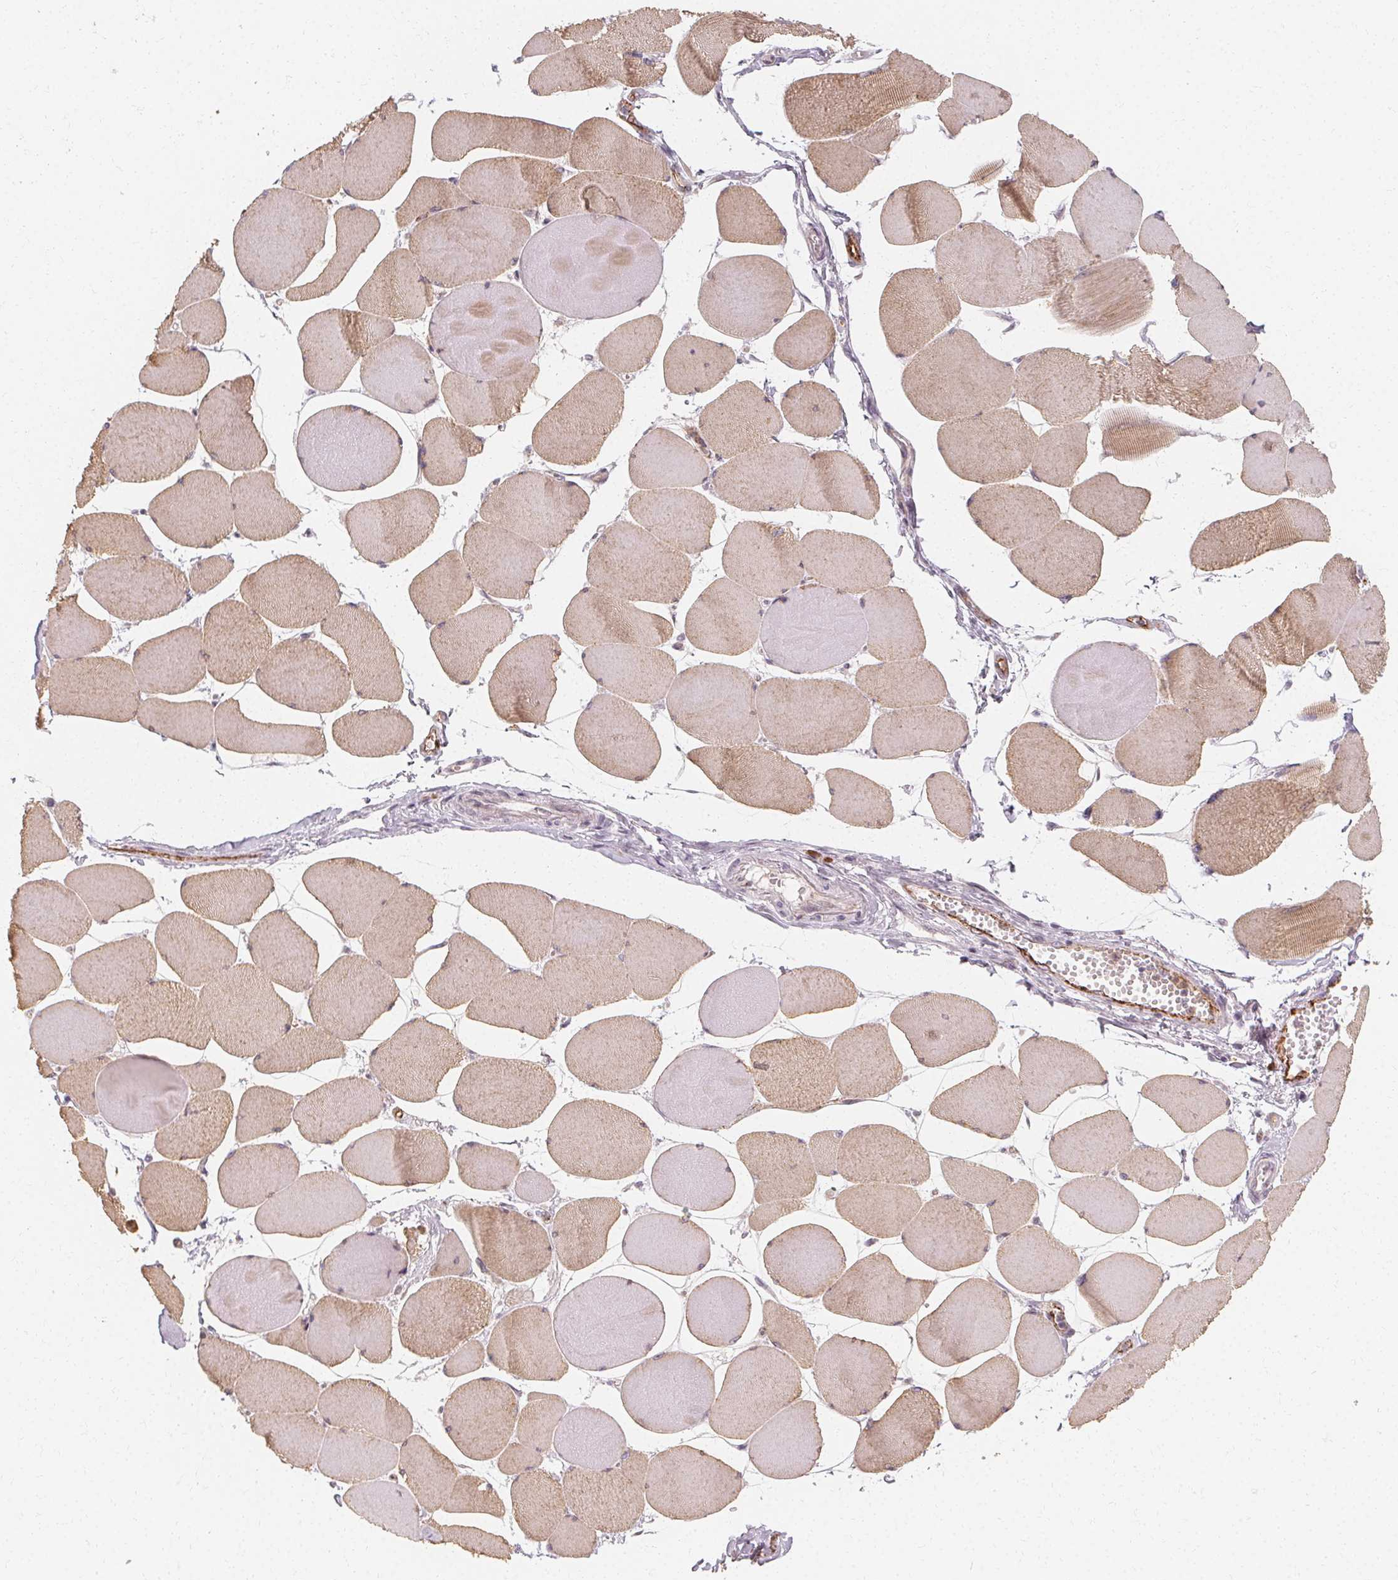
{"staining": {"intensity": "weak", "quantity": "25%-75%", "location": "cytoplasmic/membranous"}, "tissue": "skeletal muscle", "cell_type": "Myocytes", "image_type": "normal", "snomed": [{"axis": "morphology", "description": "Normal tissue, NOS"}, {"axis": "topography", "description": "Skeletal muscle"}], "caption": "Human skeletal muscle stained for a protein (brown) exhibits weak cytoplasmic/membranous positive positivity in about 25%-75% of myocytes.", "gene": "CLCNKA", "patient": {"sex": "female", "age": 75}}